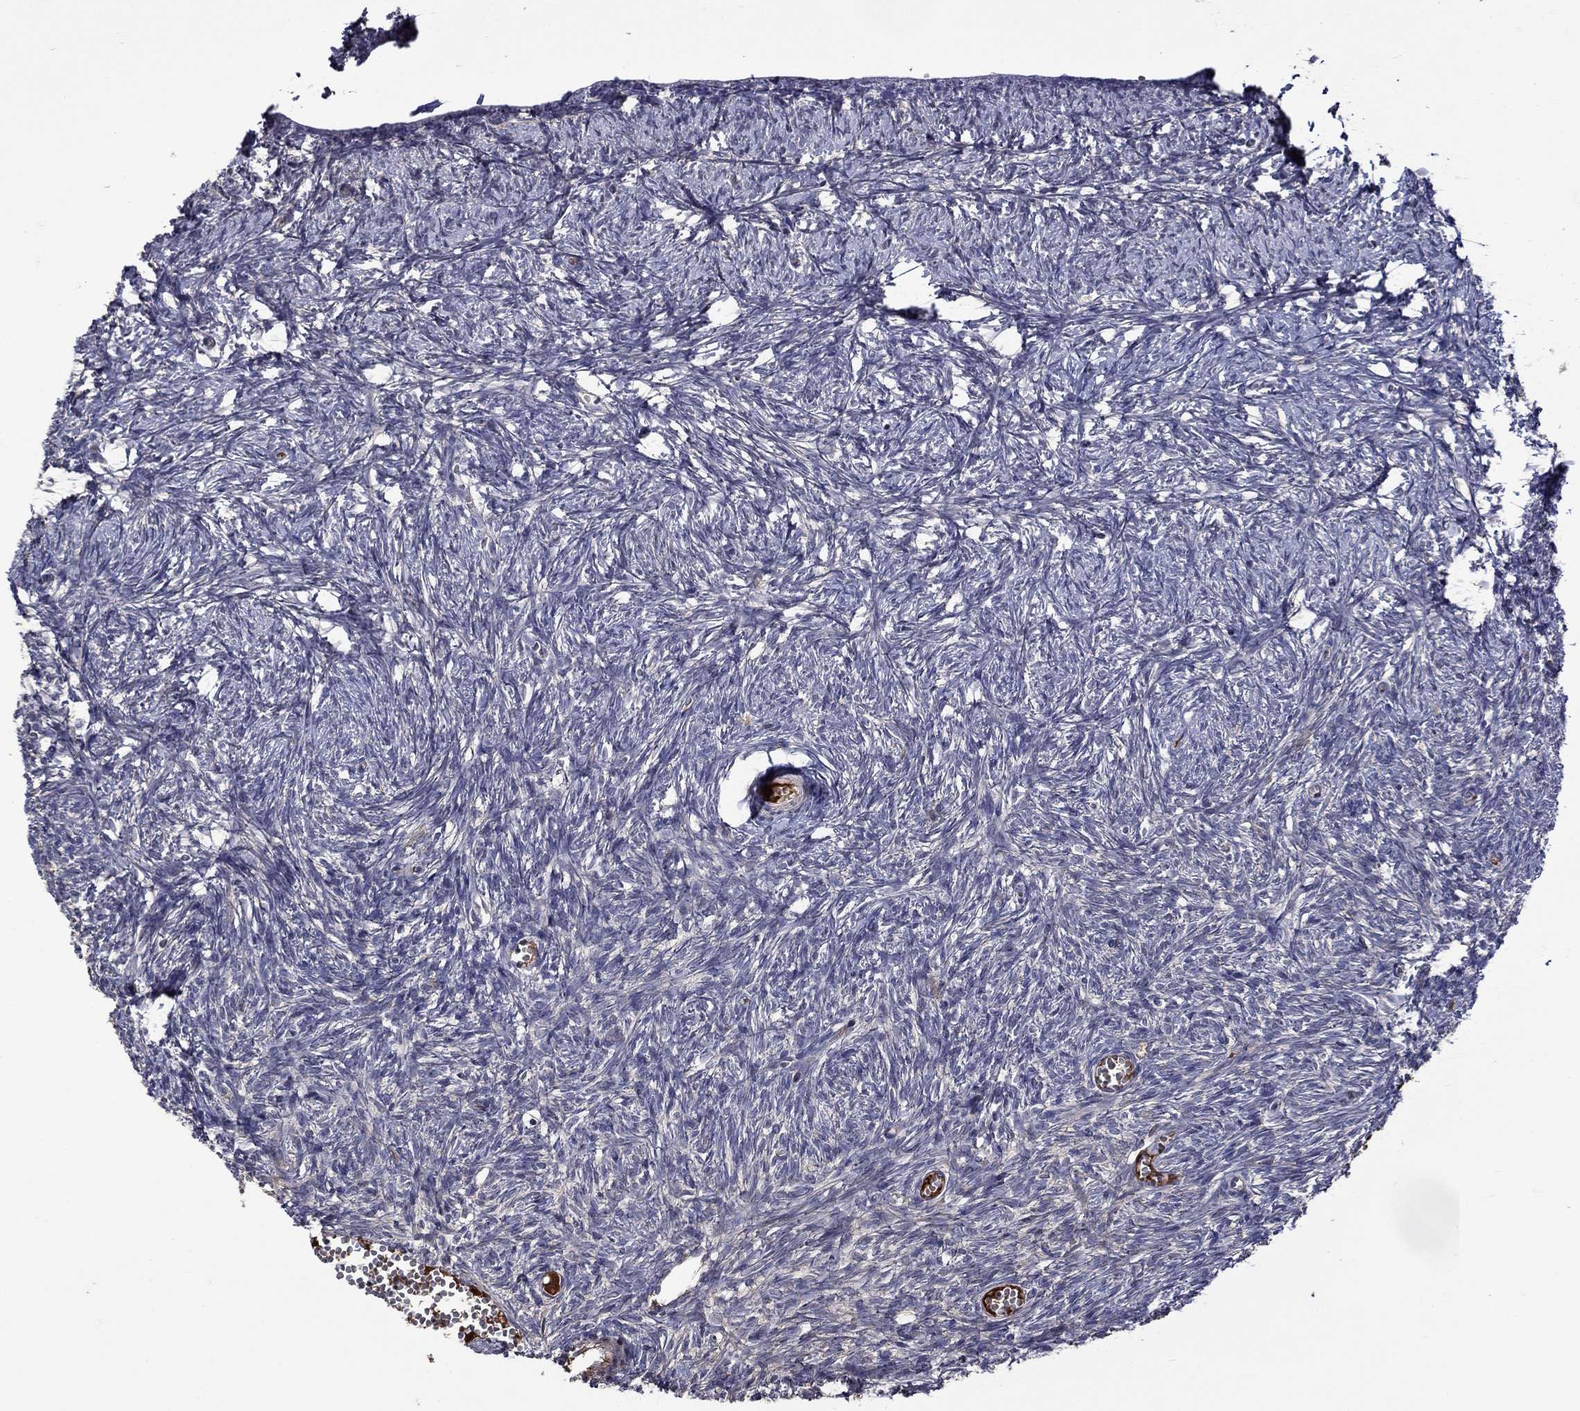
{"staining": {"intensity": "negative", "quantity": "none", "location": "none"}, "tissue": "ovary", "cell_type": "Follicle cells", "image_type": "normal", "snomed": [{"axis": "morphology", "description": "Normal tissue, NOS"}, {"axis": "topography", "description": "Ovary"}], "caption": "Immunohistochemistry micrograph of normal ovary stained for a protein (brown), which exhibits no expression in follicle cells.", "gene": "SATB1", "patient": {"sex": "female", "age": 43}}